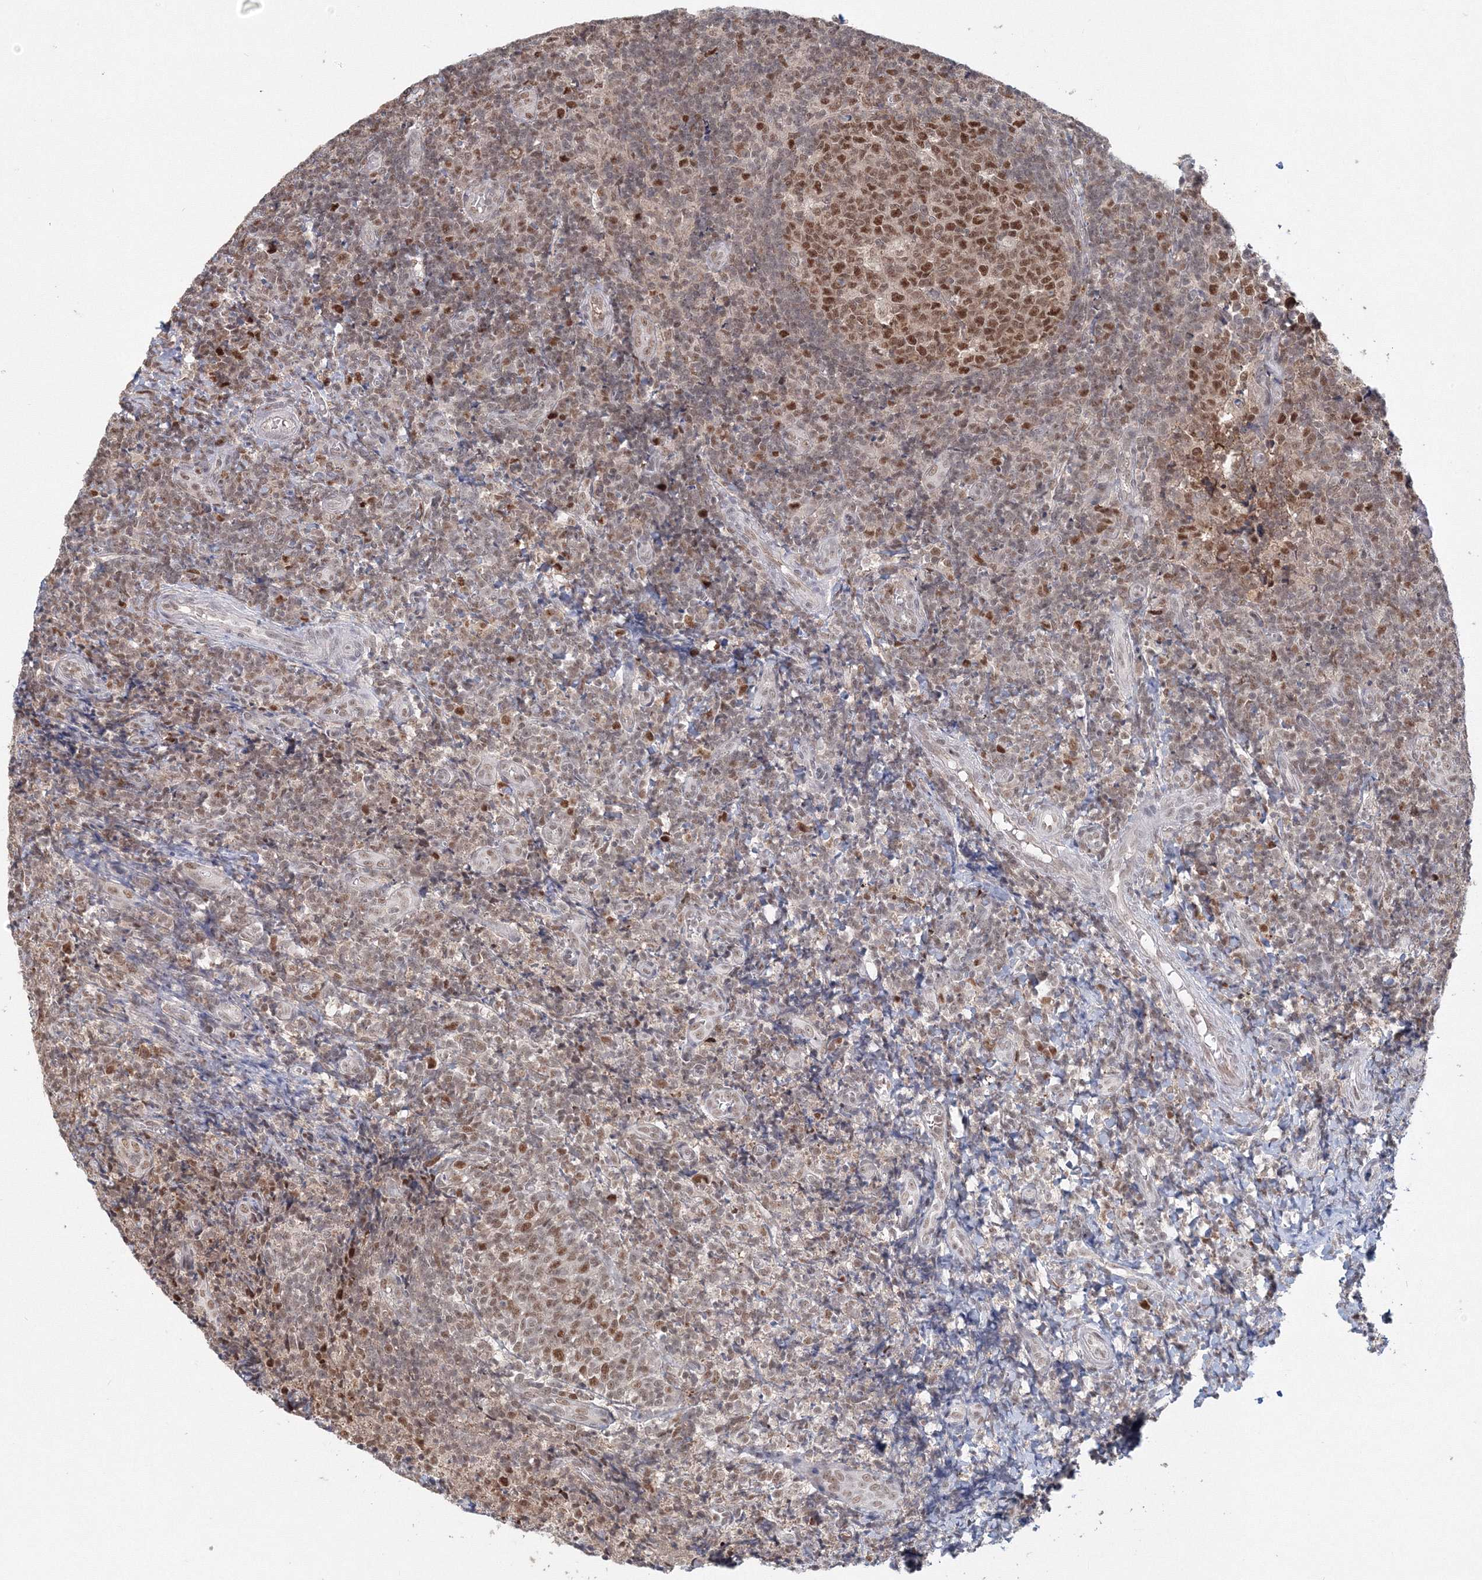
{"staining": {"intensity": "strong", "quantity": ">75%", "location": "nuclear"}, "tissue": "tonsil", "cell_type": "Germinal center cells", "image_type": "normal", "snomed": [{"axis": "morphology", "description": "Normal tissue, NOS"}, {"axis": "topography", "description": "Tonsil"}], "caption": "A high amount of strong nuclear positivity is appreciated in approximately >75% of germinal center cells in benign tonsil. Using DAB (brown) and hematoxylin (blue) stains, captured at high magnification using brightfield microscopy.", "gene": "IWS1", "patient": {"sex": "female", "age": 19}}